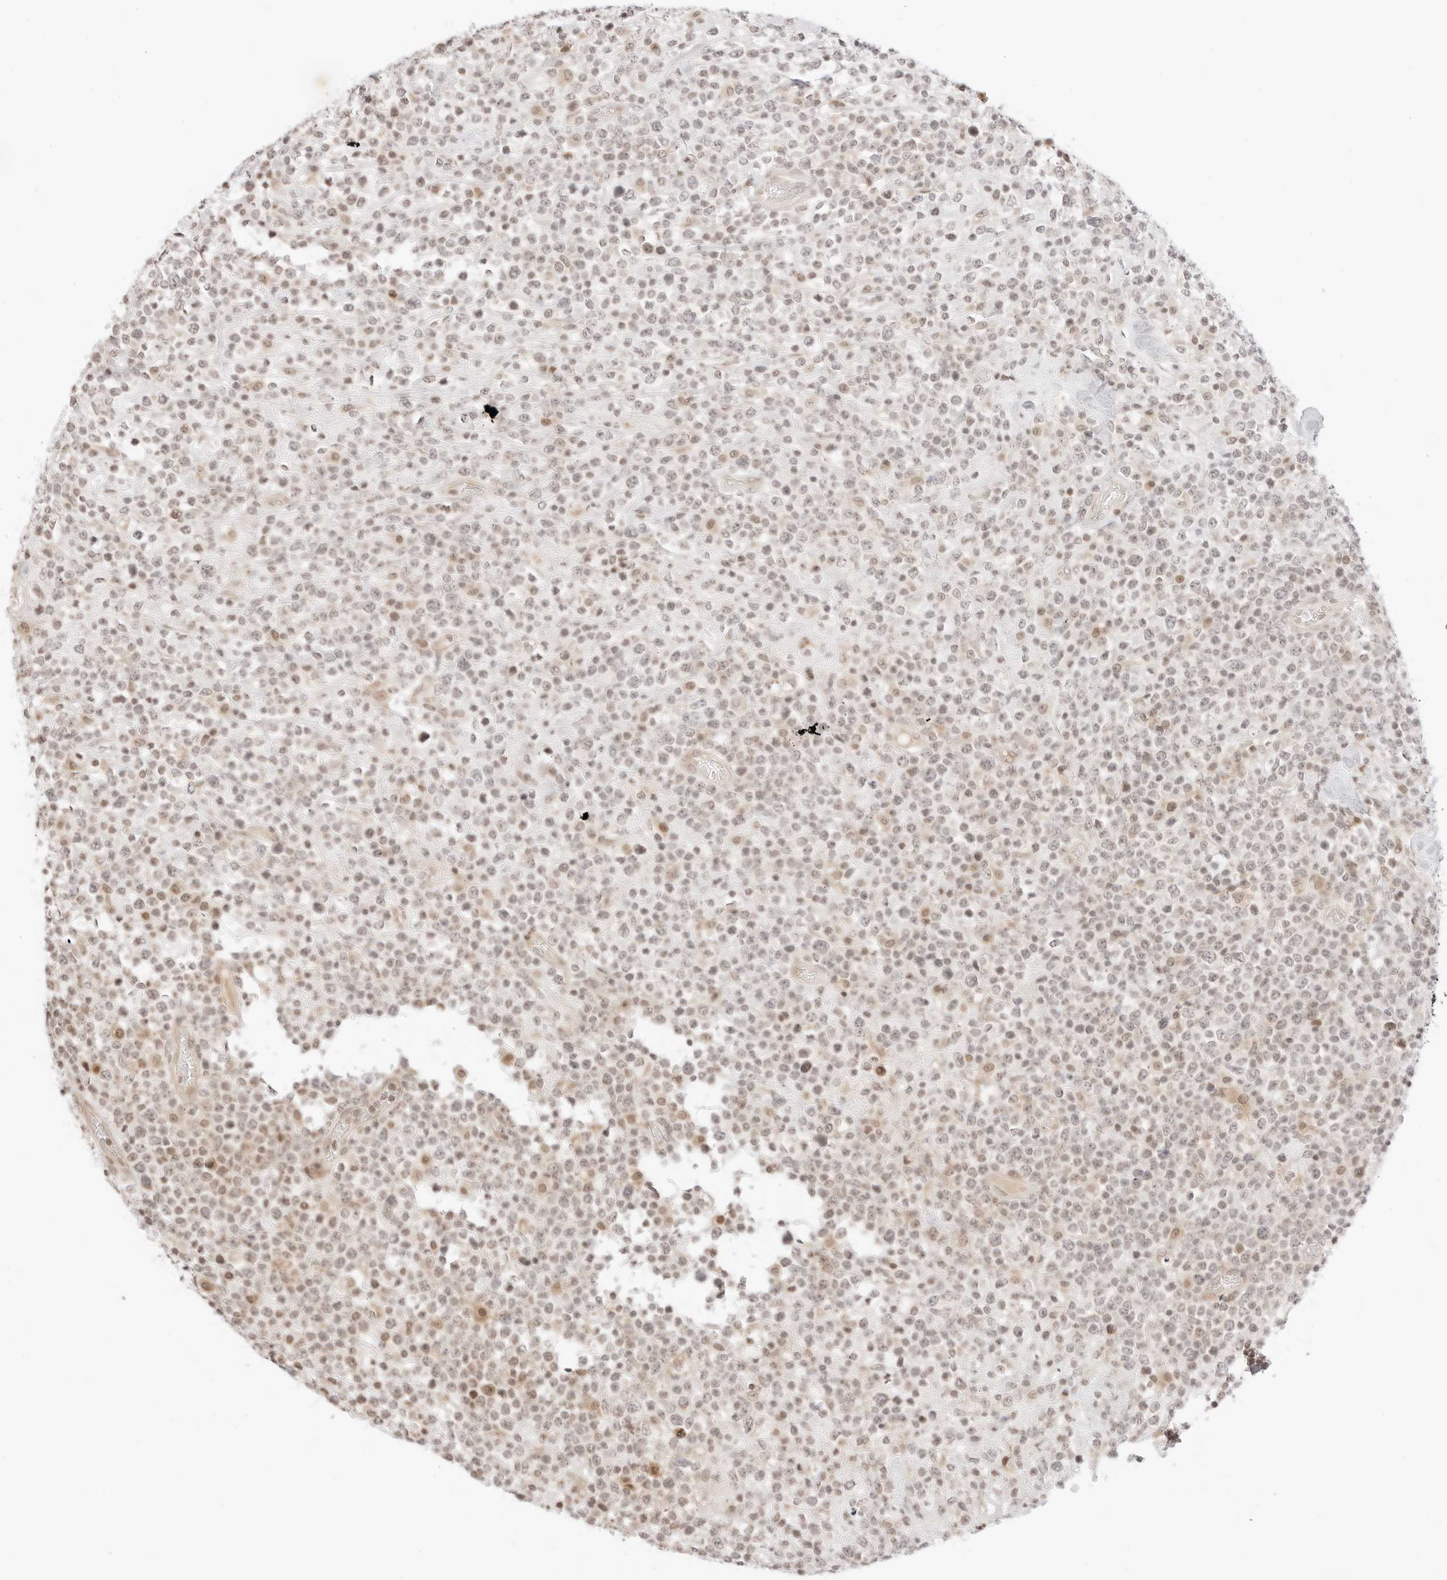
{"staining": {"intensity": "negative", "quantity": "none", "location": "none"}, "tissue": "lymphoma", "cell_type": "Tumor cells", "image_type": "cancer", "snomed": [{"axis": "morphology", "description": "Malignant lymphoma, non-Hodgkin's type, High grade"}, {"axis": "topography", "description": "Colon"}], "caption": "Immunohistochemical staining of human lymphoma shows no significant expression in tumor cells.", "gene": "RPS6KL1", "patient": {"sex": "female", "age": 53}}